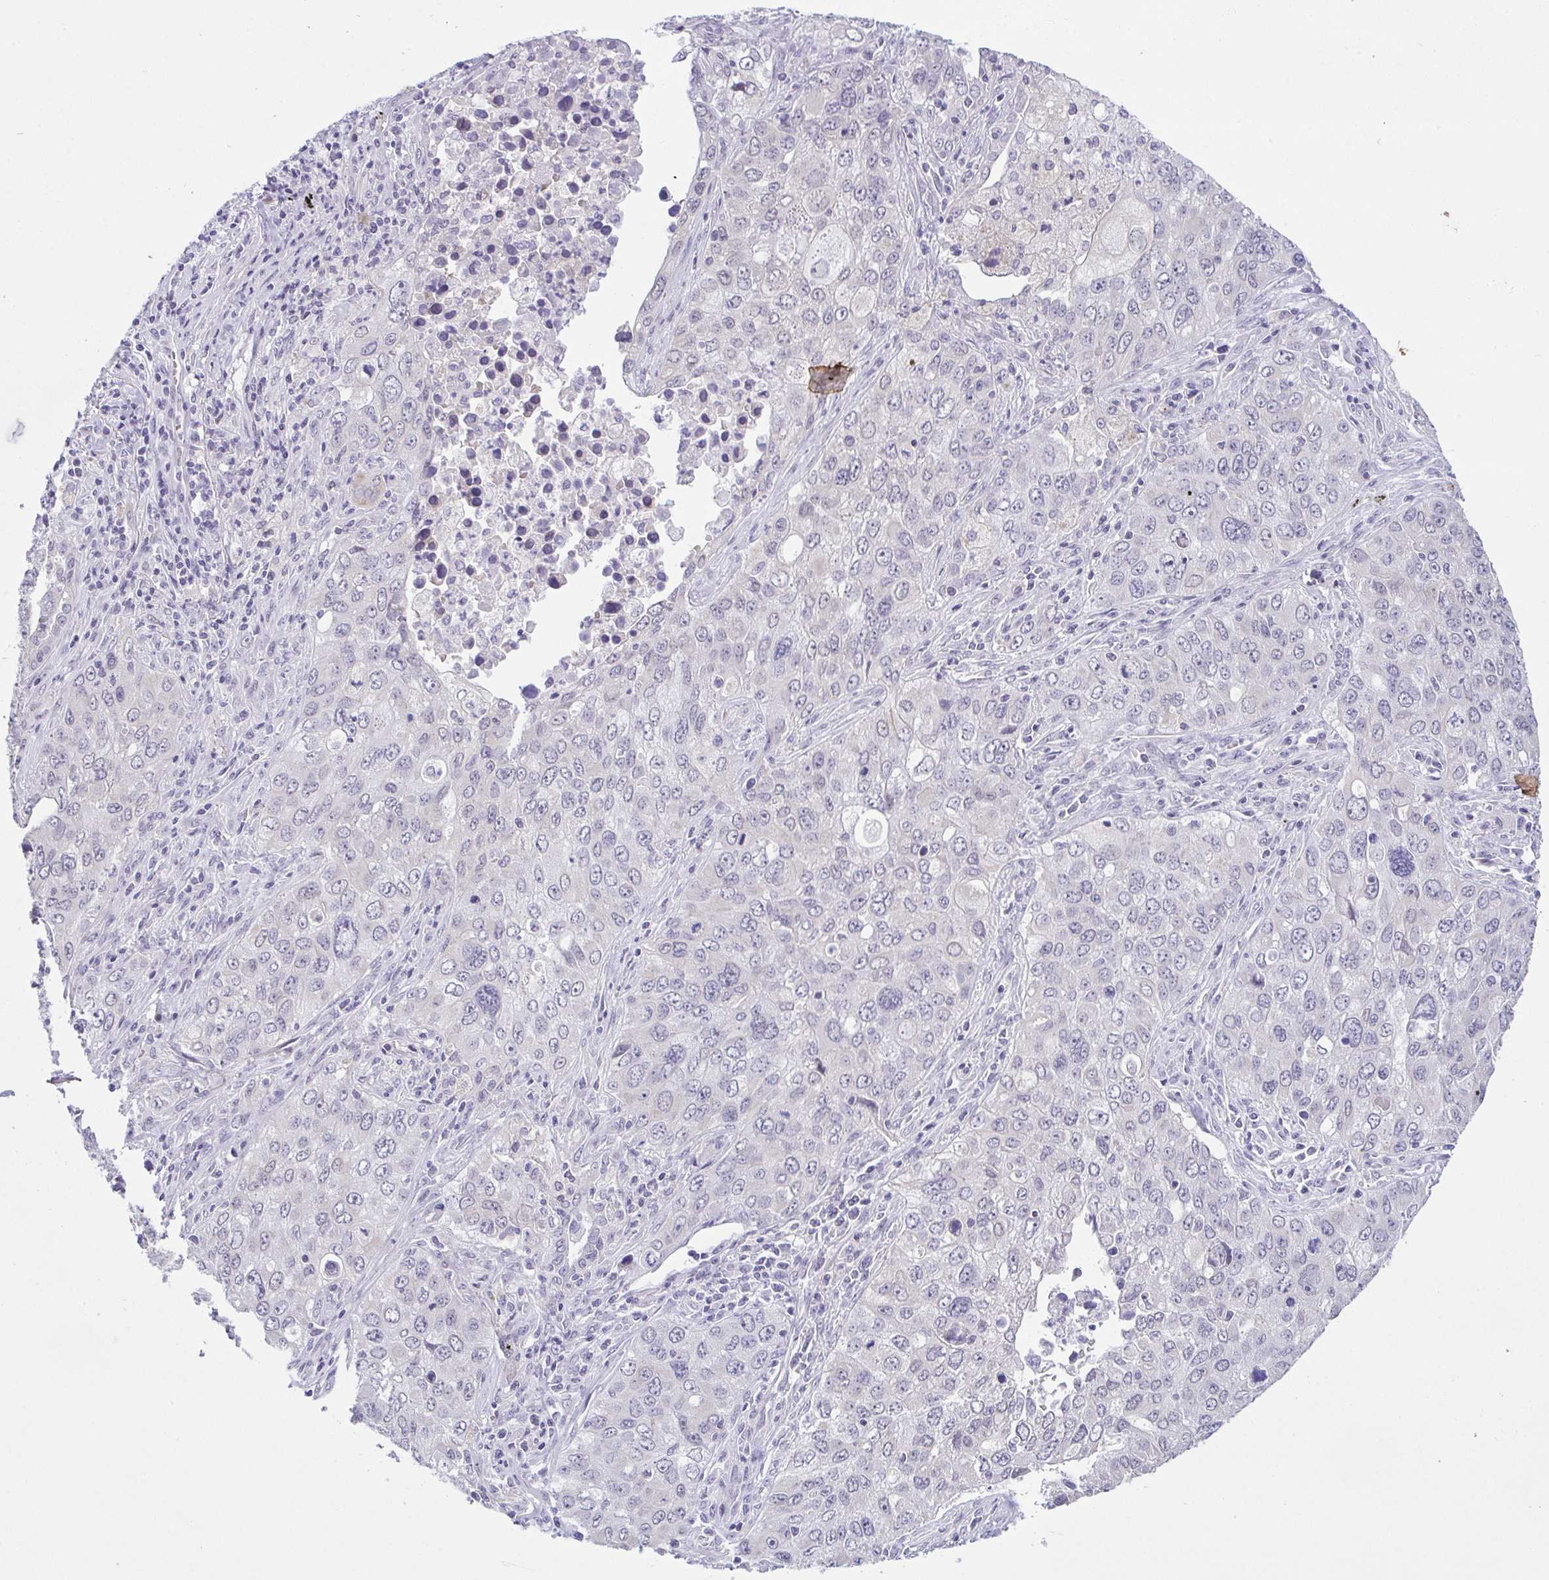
{"staining": {"intensity": "negative", "quantity": "none", "location": "none"}, "tissue": "lung cancer", "cell_type": "Tumor cells", "image_type": "cancer", "snomed": [{"axis": "morphology", "description": "Adenocarcinoma, NOS"}, {"axis": "morphology", "description": "Adenocarcinoma, metastatic, NOS"}, {"axis": "topography", "description": "Lymph node"}, {"axis": "topography", "description": "Lung"}], "caption": "Tumor cells show no significant protein positivity in lung metastatic adenocarcinoma.", "gene": "ATP6V0D2", "patient": {"sex": "female", "age": 42}}